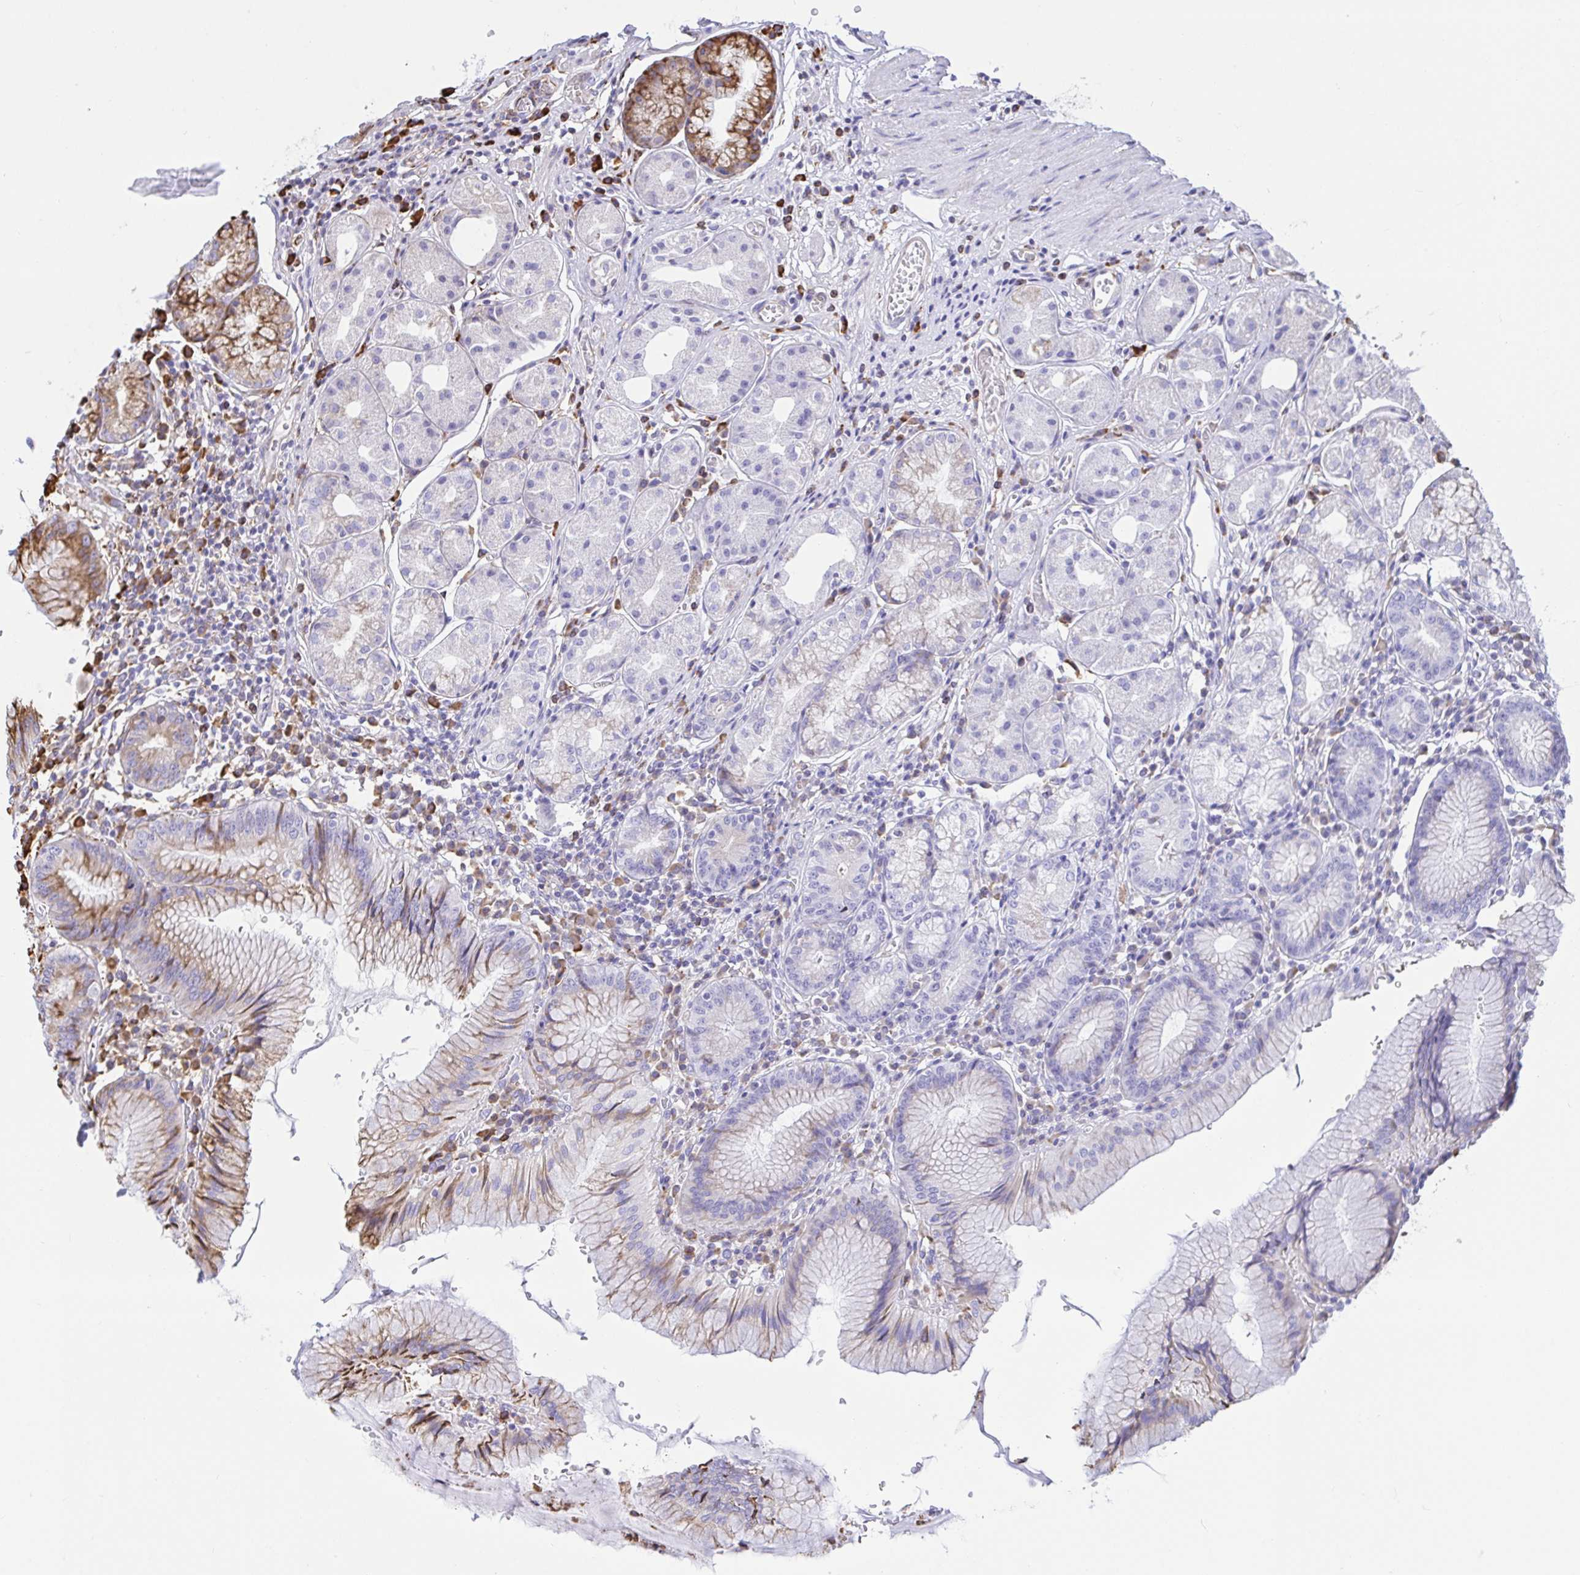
{"staining": {"intensity": "moderate", "quantity": "<25%", "location": "cytoplasmic/membranous"}, "tissue": "stomach", "cell_type": "Glandular cells", "image_type": "normal", "snomed": [{"axis": "morphology", "description": "Normal tissue, NOS"}, {"axis": "topography", "description": "Stomach"}], "caption": "Glandular cells reveal low levels of moderate cytoplasmic/membranous positivity in approximately <25% of cells in benign stomach.", "gene": "CLGN", "patient": {"sex": "male", "age": 55}}